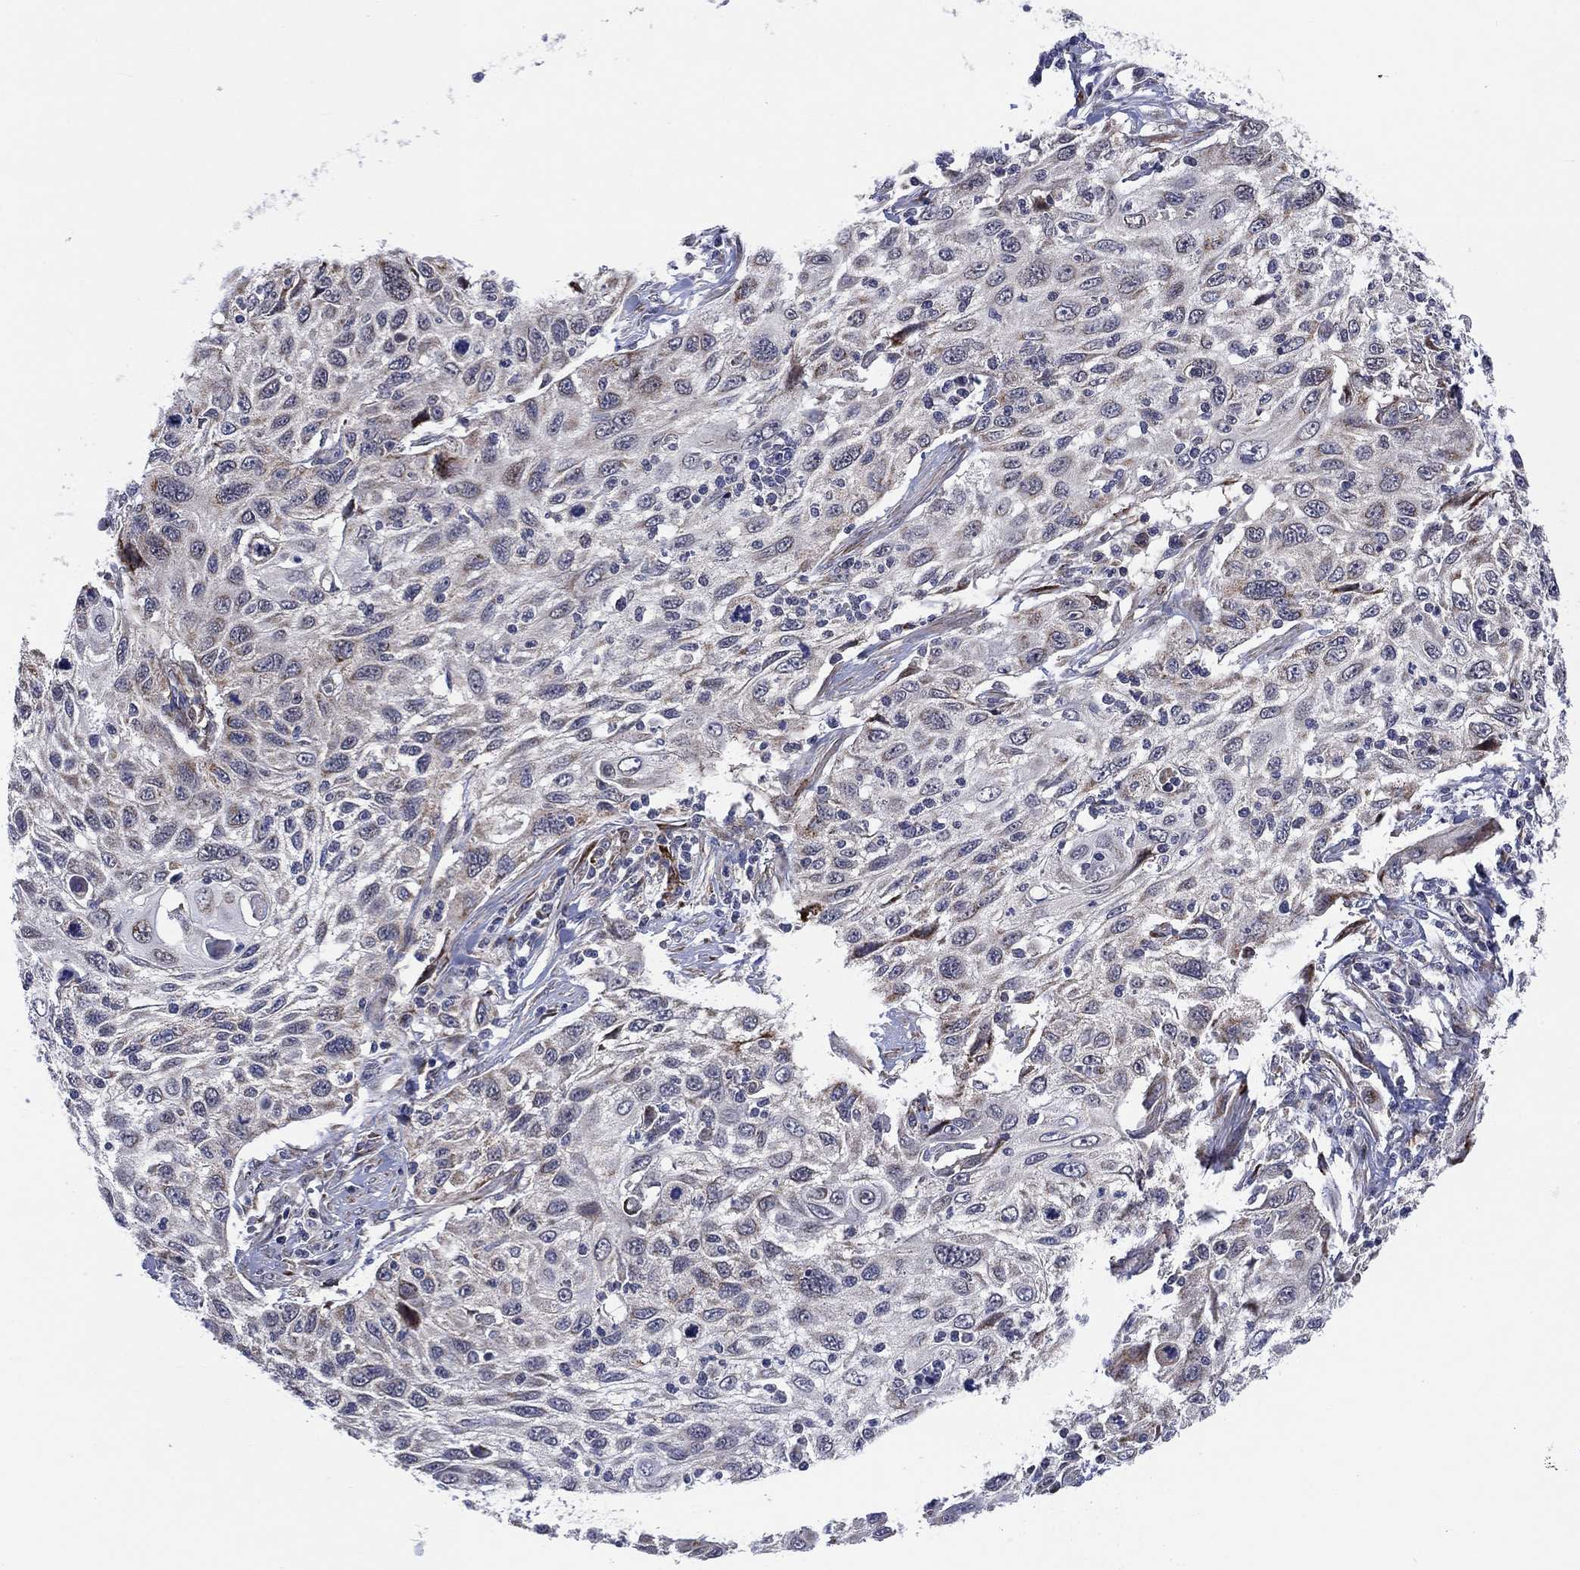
{"staining": {"intensity": "weak", "quantity": "<25%", "location": "cytoplasmic/membranous"}, "tissue": "cervical cancer", "cell_type": "Tumor cells", "image_type": "cancer", "snomed": [{"axis": "morphology", "description": "Squamous cell carcinoma, NOS"}, {"axis": "topography", "description": "Cervix"}], "caption": "Image shows no significant protein staining in tumor cells of squamous cell carcinoma (cervical).", "gene": "SLC35F2", "patient": {"sex": "female", "age": 70}}